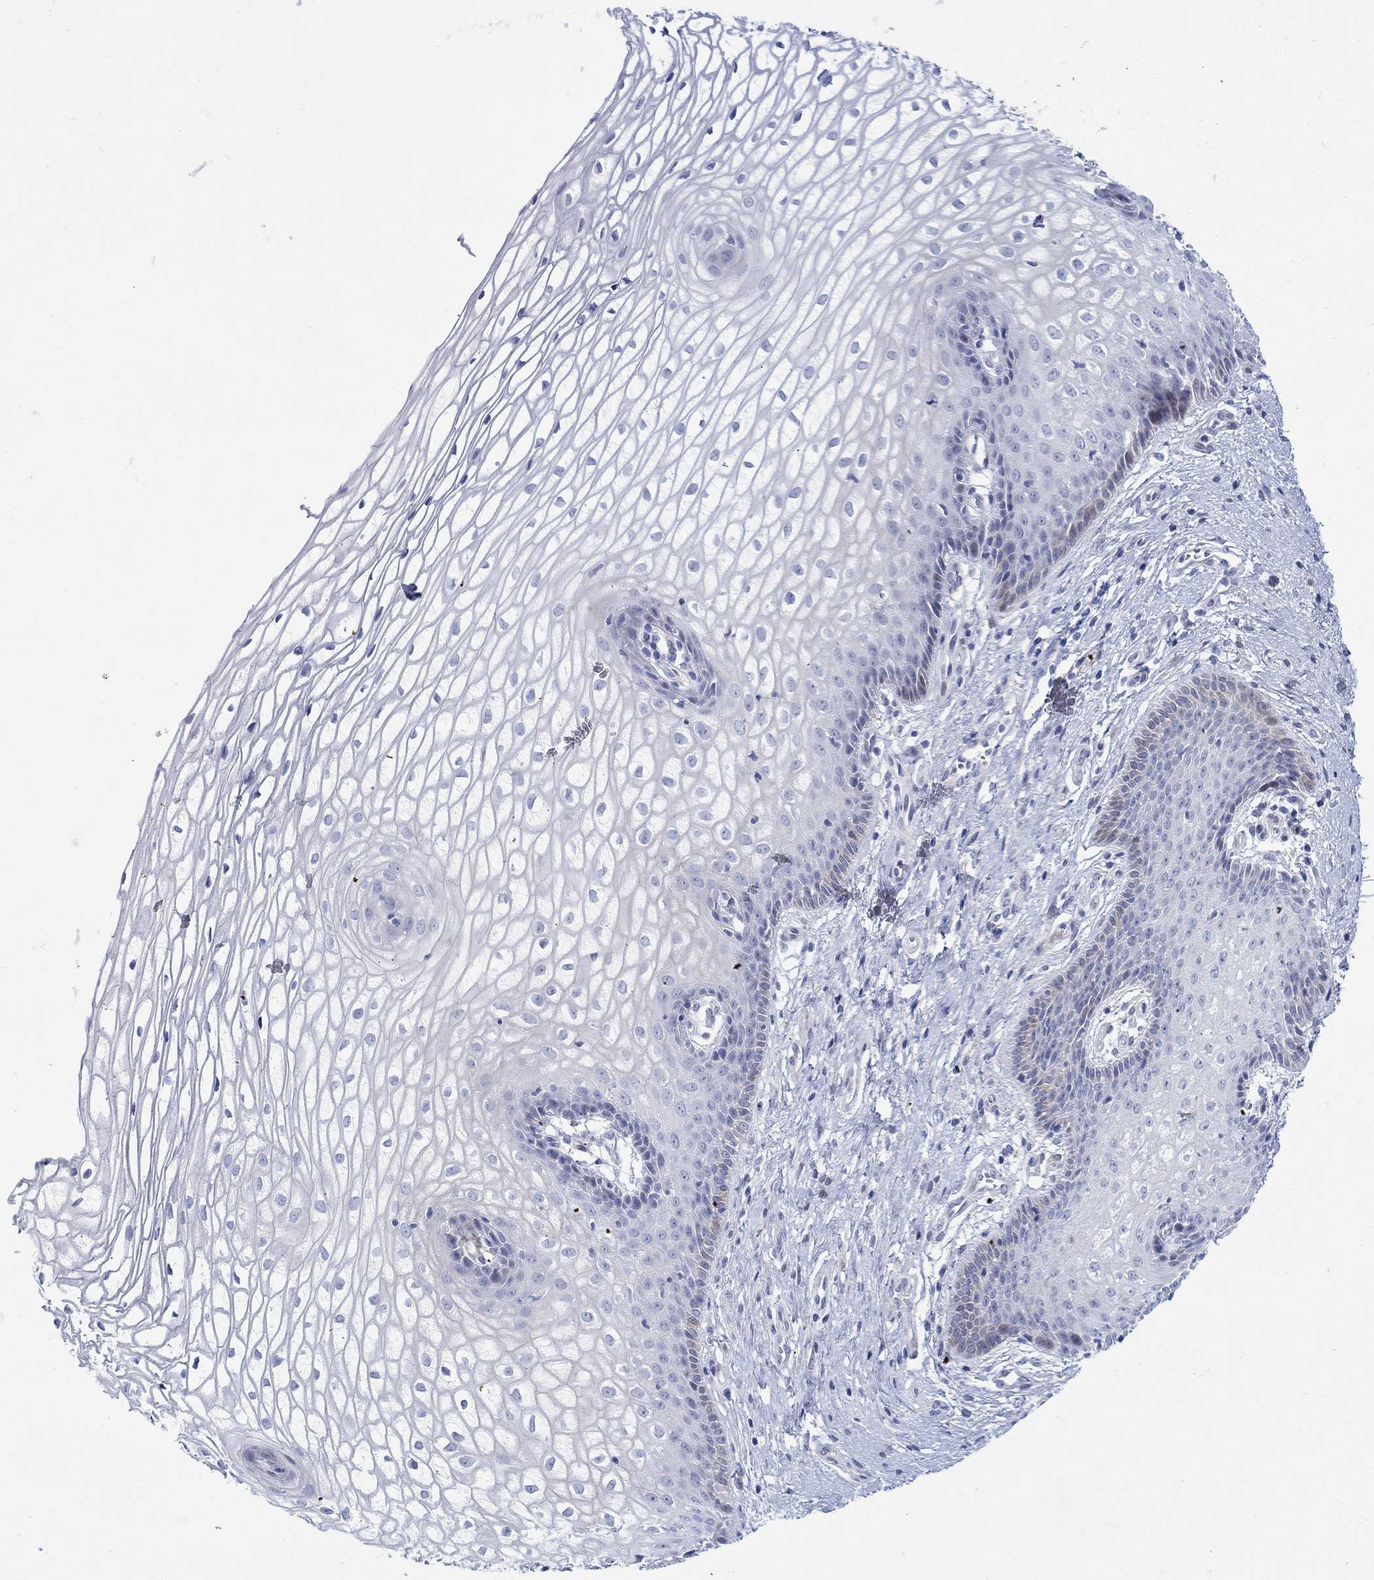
{"staining": {"intensity": "negative", "quantity": "none", "location": "none"}, "tissue": "vagina", "cell_type": "Squamous epithelial cells", "image_type": "normal", "snomed": [{"axis": "morphology", "description": "Normal tissue, NOS"}, {"axis": "topography", "description": "Vagina"}], "caption": "This histopathology image is of benign vagina stained with IHC to label a protein in brown with the nuclei are counter-stained blue. There is no positivity in squamous epithelial cells.", "gene": "KSR2", "patient": {"sex": "female", "age": 34}}